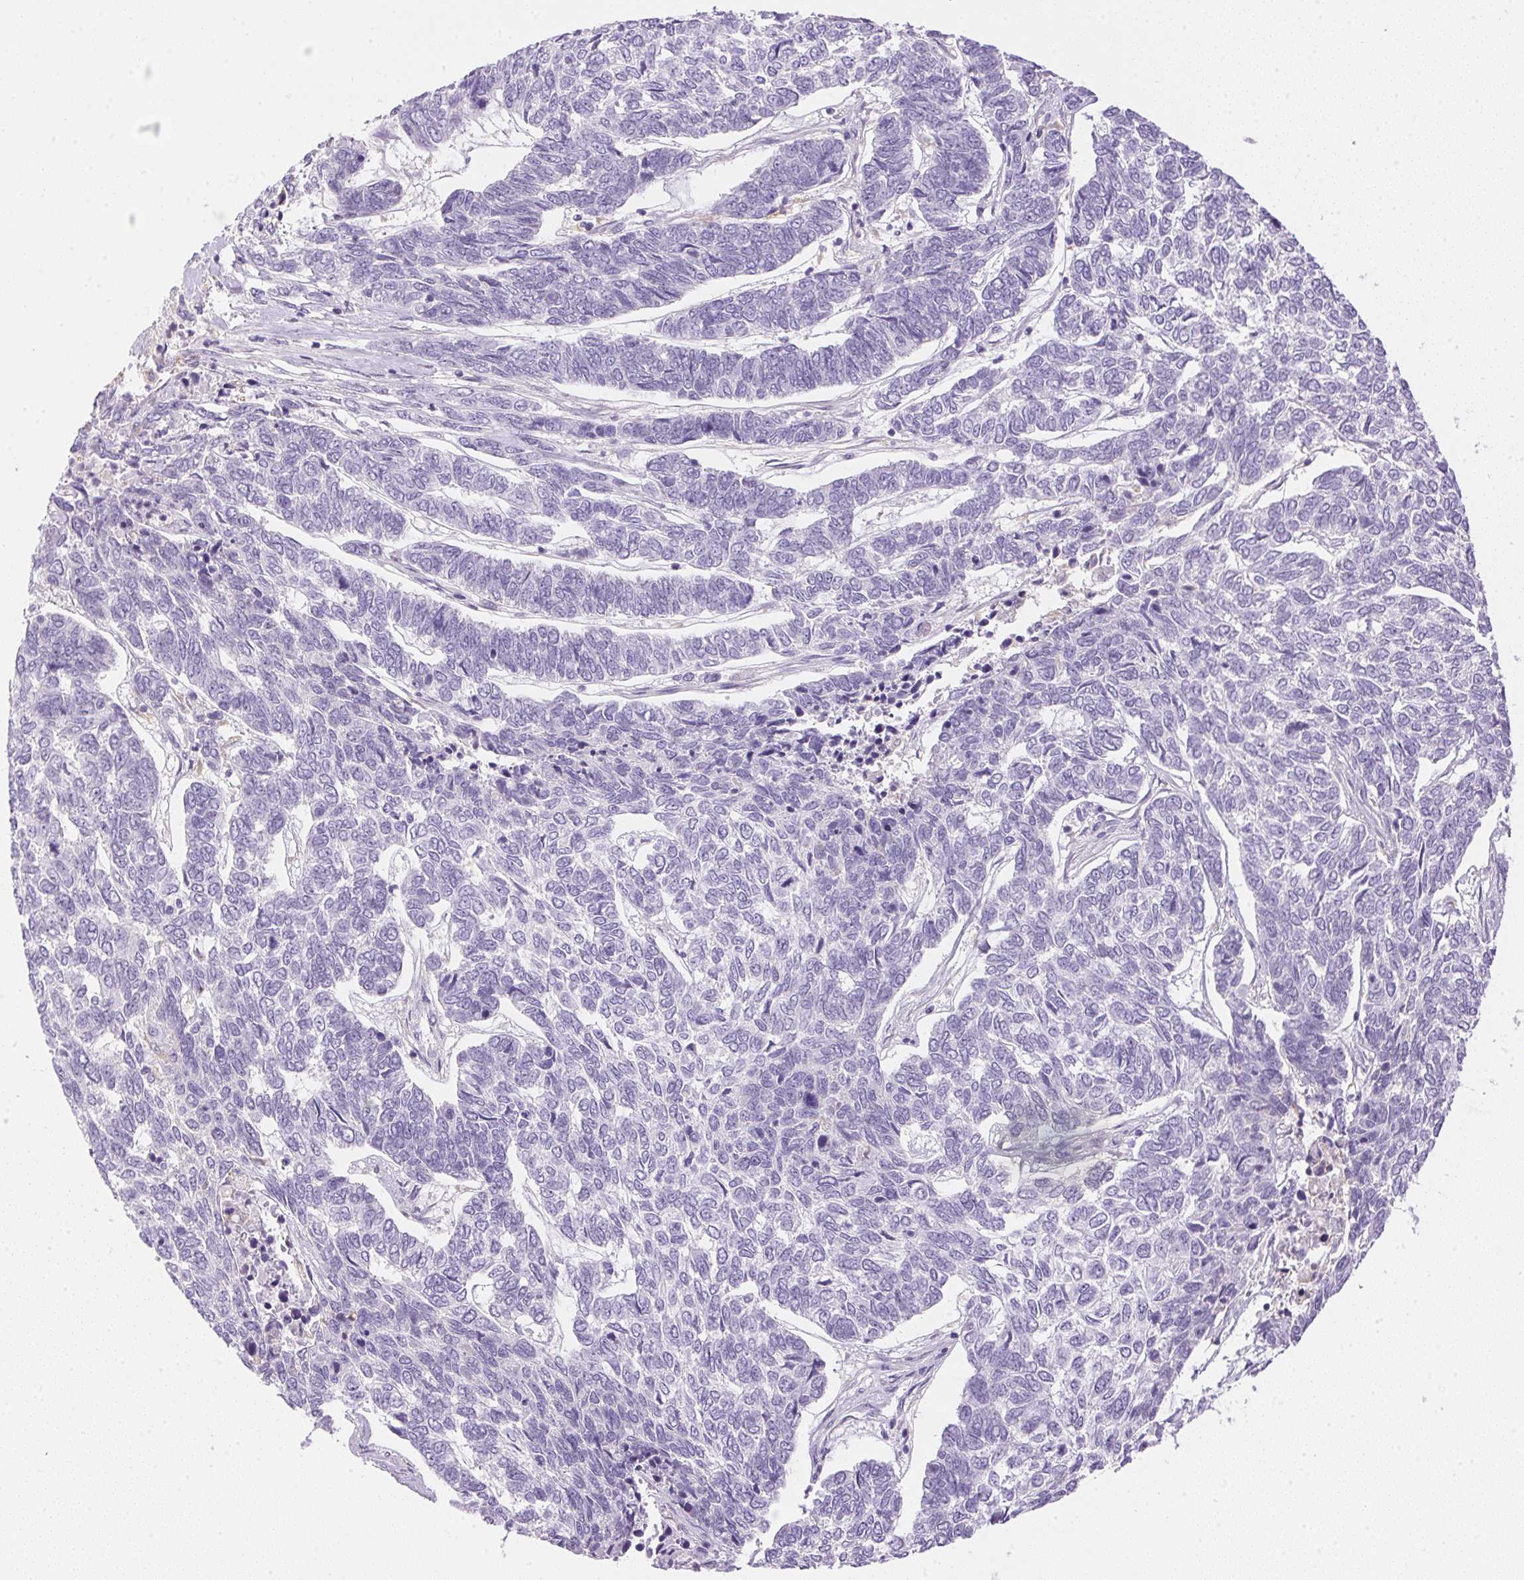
{"staining": {"intensity": "negative", "quantity": "none", "location": "none"}, "tissue": "skin cancer", "cell_type": "Tumor cells", "image_type": "cancer", "snomed": [{"axis": "morphology", "description": "Basal cell carcinoma"}, {"axis": "topography", "description": "Skin"}], "caption": "Immunohistochemistry (IHC) histopathology image of neoplastic tissue: human basal cell carcinoma (skin) stained with DAB (3,3'-diaminobenzidine) shows no significant protein positivity in tumor cells.", "gene": "ATP6V1G3", "patient": {"sex": "female", "age": 65}}